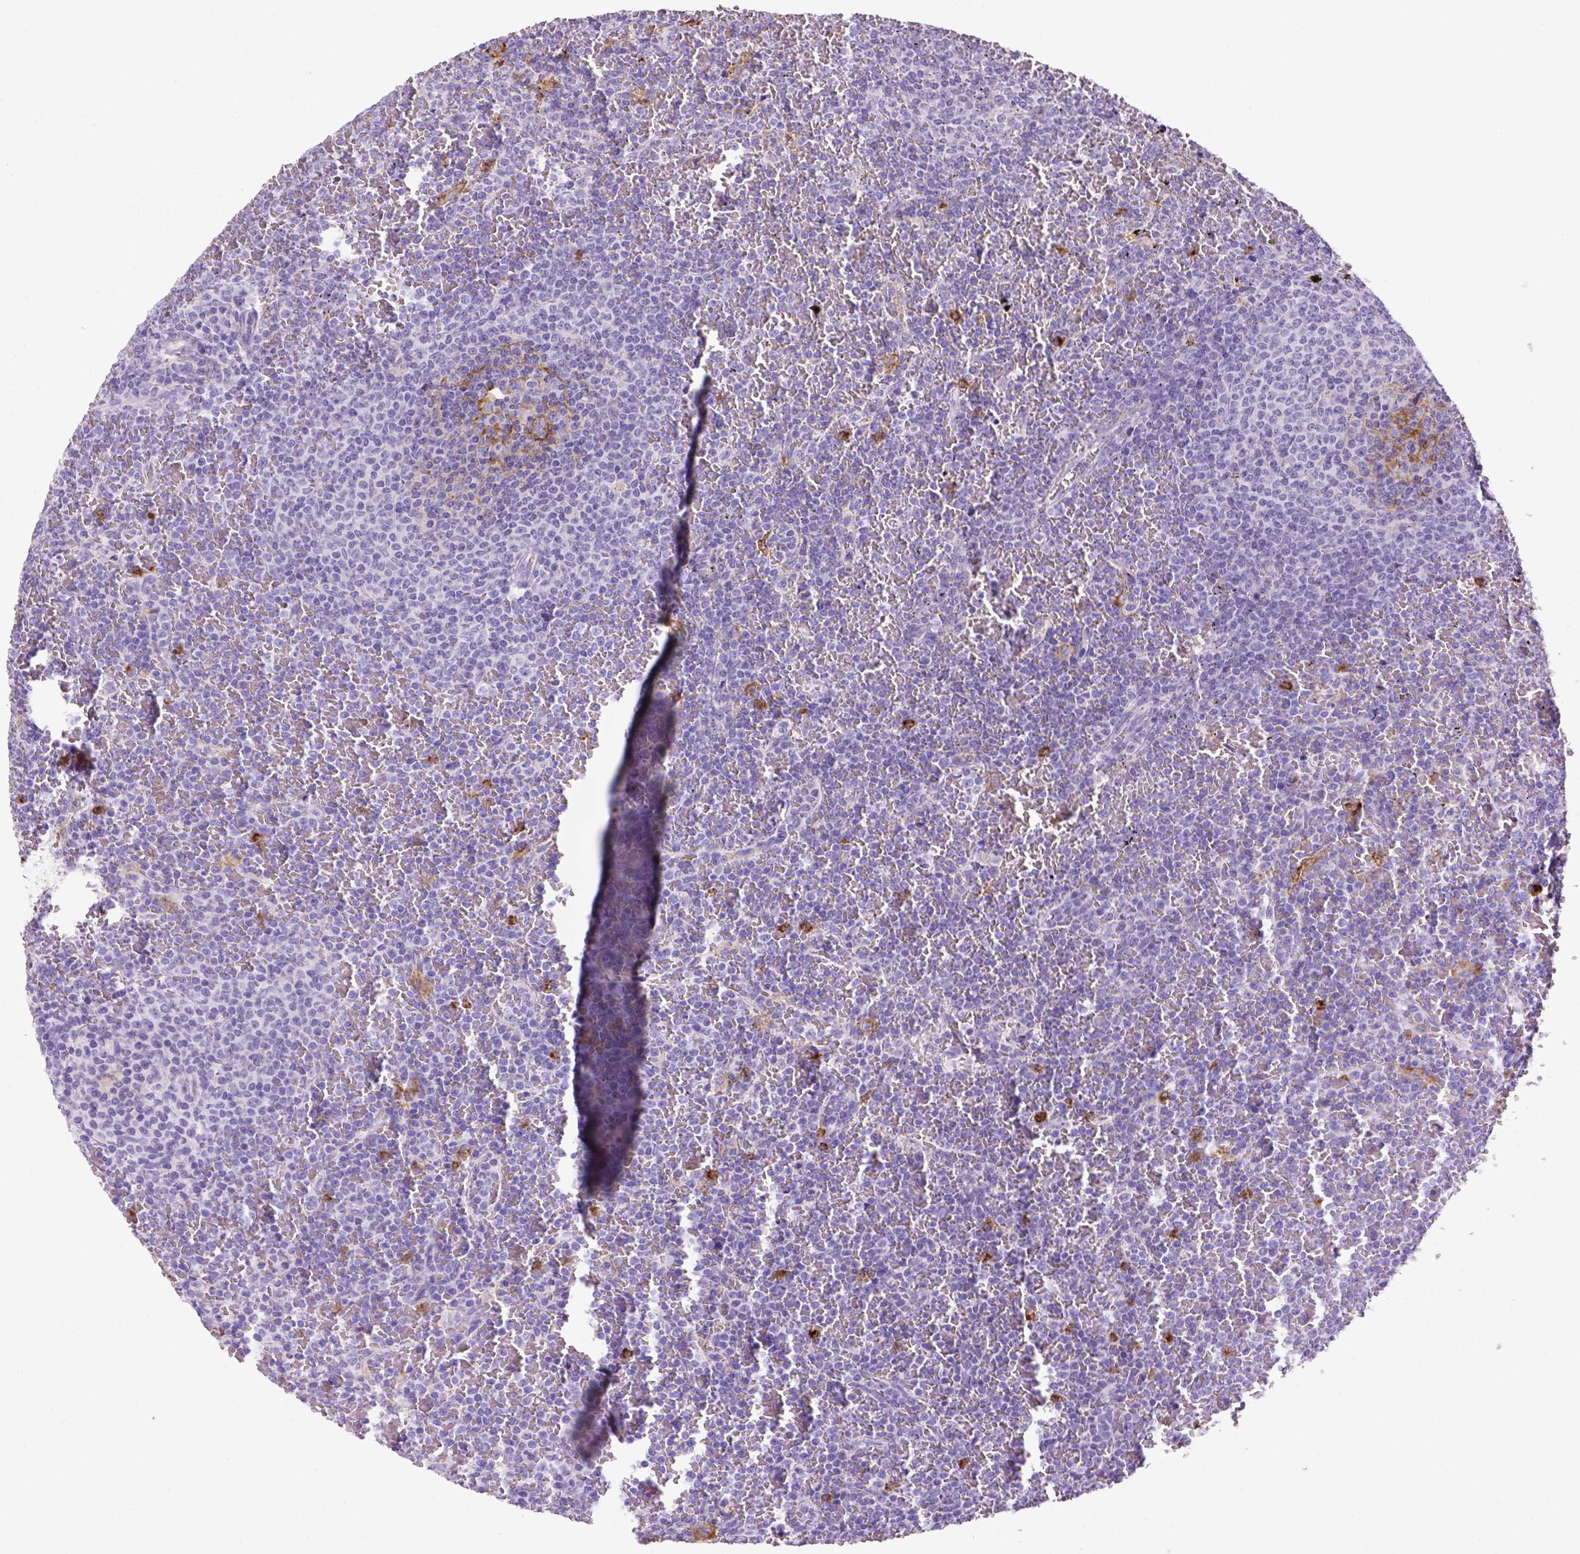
{"staining": {"intensity": "negative", "quantity": "none", "location": "none"}, "tissue": "lymphoma", "cell_type": "Tumor cells", "image_type": "cancer", "snomed": [{"axis": "morphology", "description": "Malignant lymphoma, non-Hodgkin's type, Low grade"}, {"axis": "topography", "description": "Spleen"}], "caption": "Immunohistochemistry of lymphoma reveals no expression in tumor cells.", "gene": "CD14", "patient": {"sex": "female", "age": 77}}